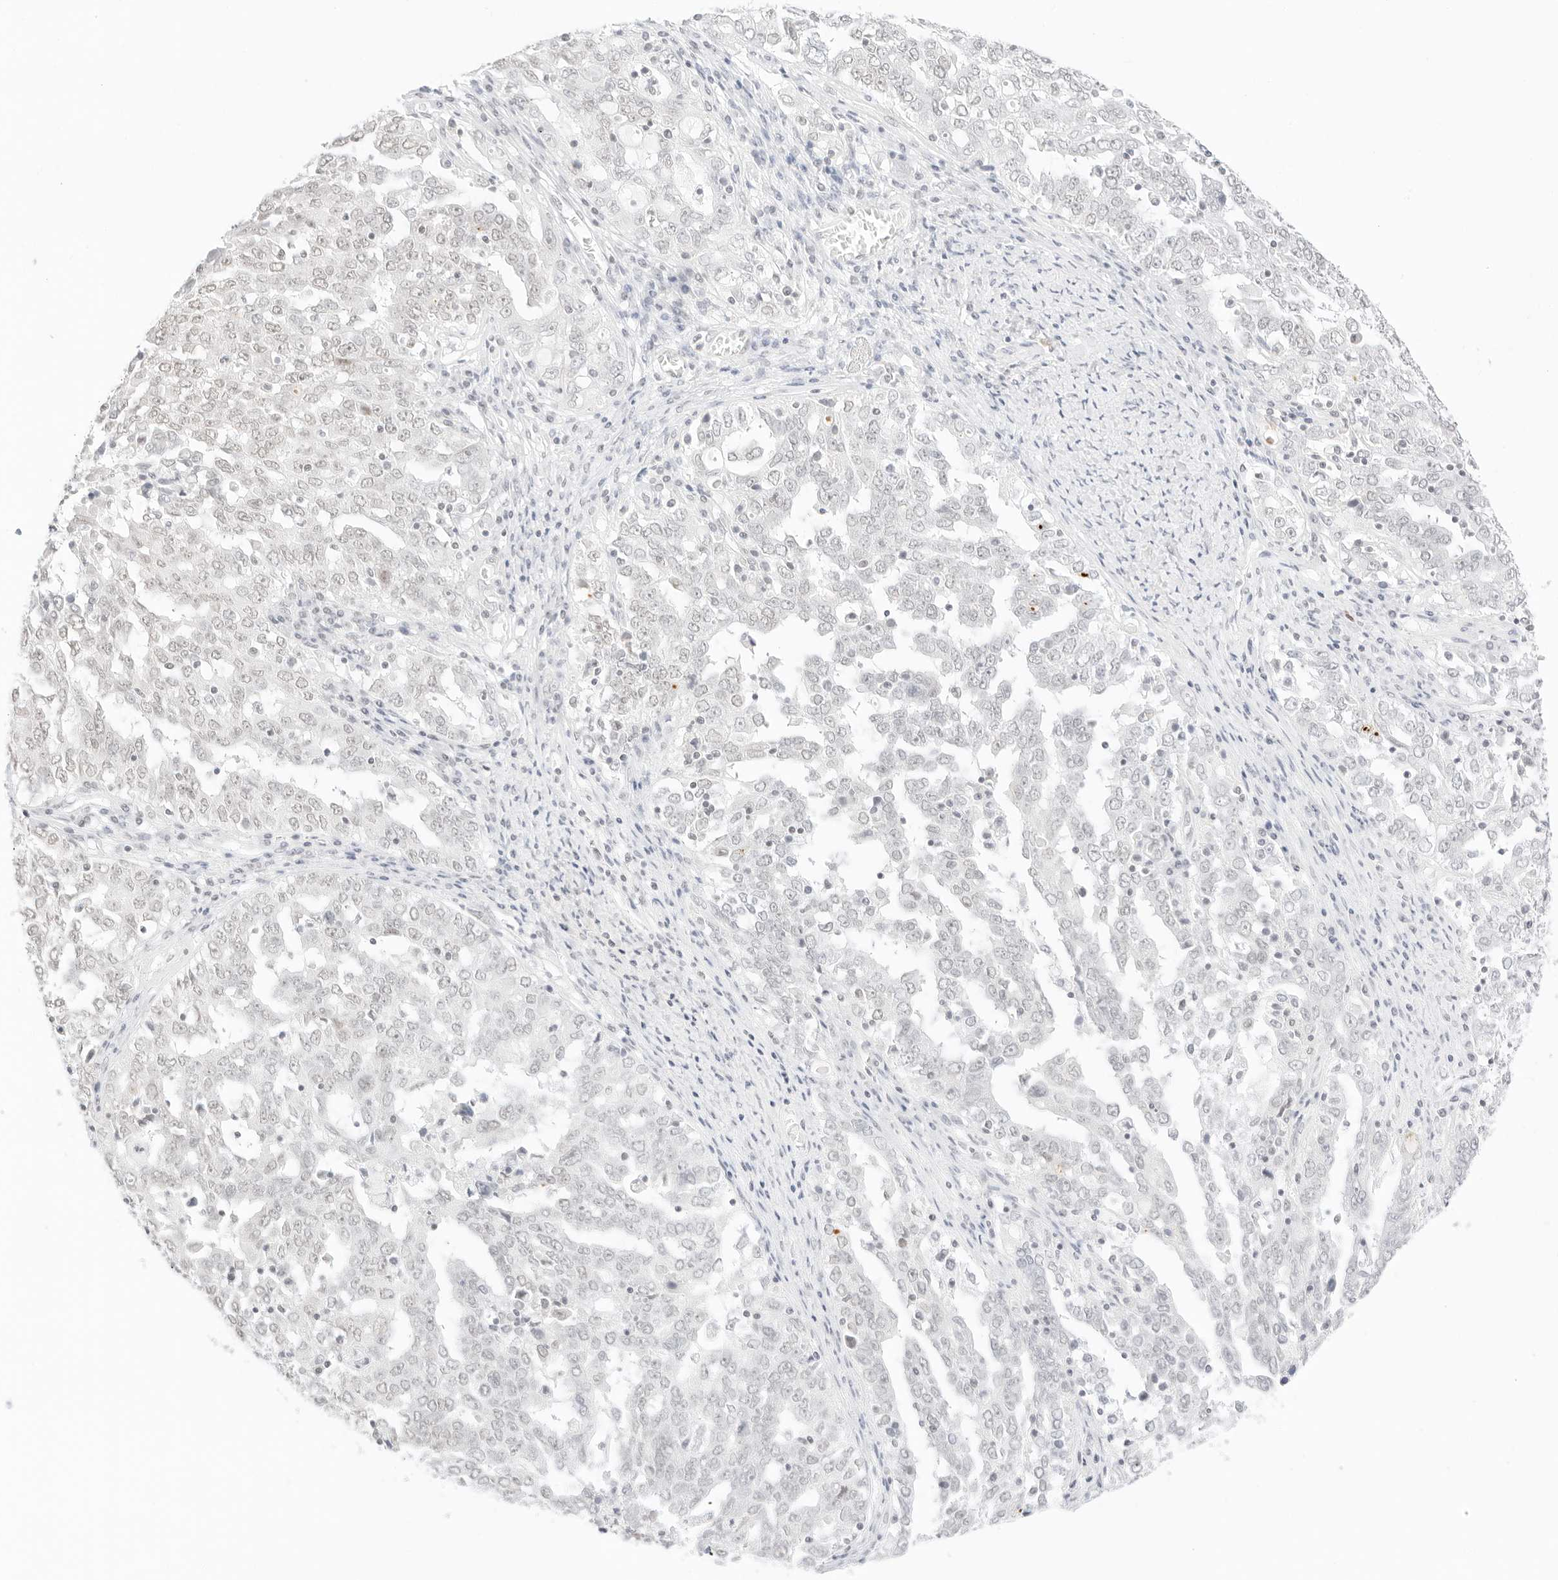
{"staining": {"intensity": "negative", "quantity": "none", "location": "none"}, "tissue": "ovarian cancer", "cell_type": "Tumor cells", "image_type": "cancer", "snomed": [{"axis": "morphology", "description": "Carcinoma, endometroid"}, {"axis": "topography", "description": "Ovary"}], "caption": "An immunohistochemistry image of ovarian cancer (endometroid carcinoma) is shown. There is no staining in tumor cells of ovarian cancer (endometroid carcinoma).", "gene": "FBLN5", "patient": {"sex": "female", "age": 62}}